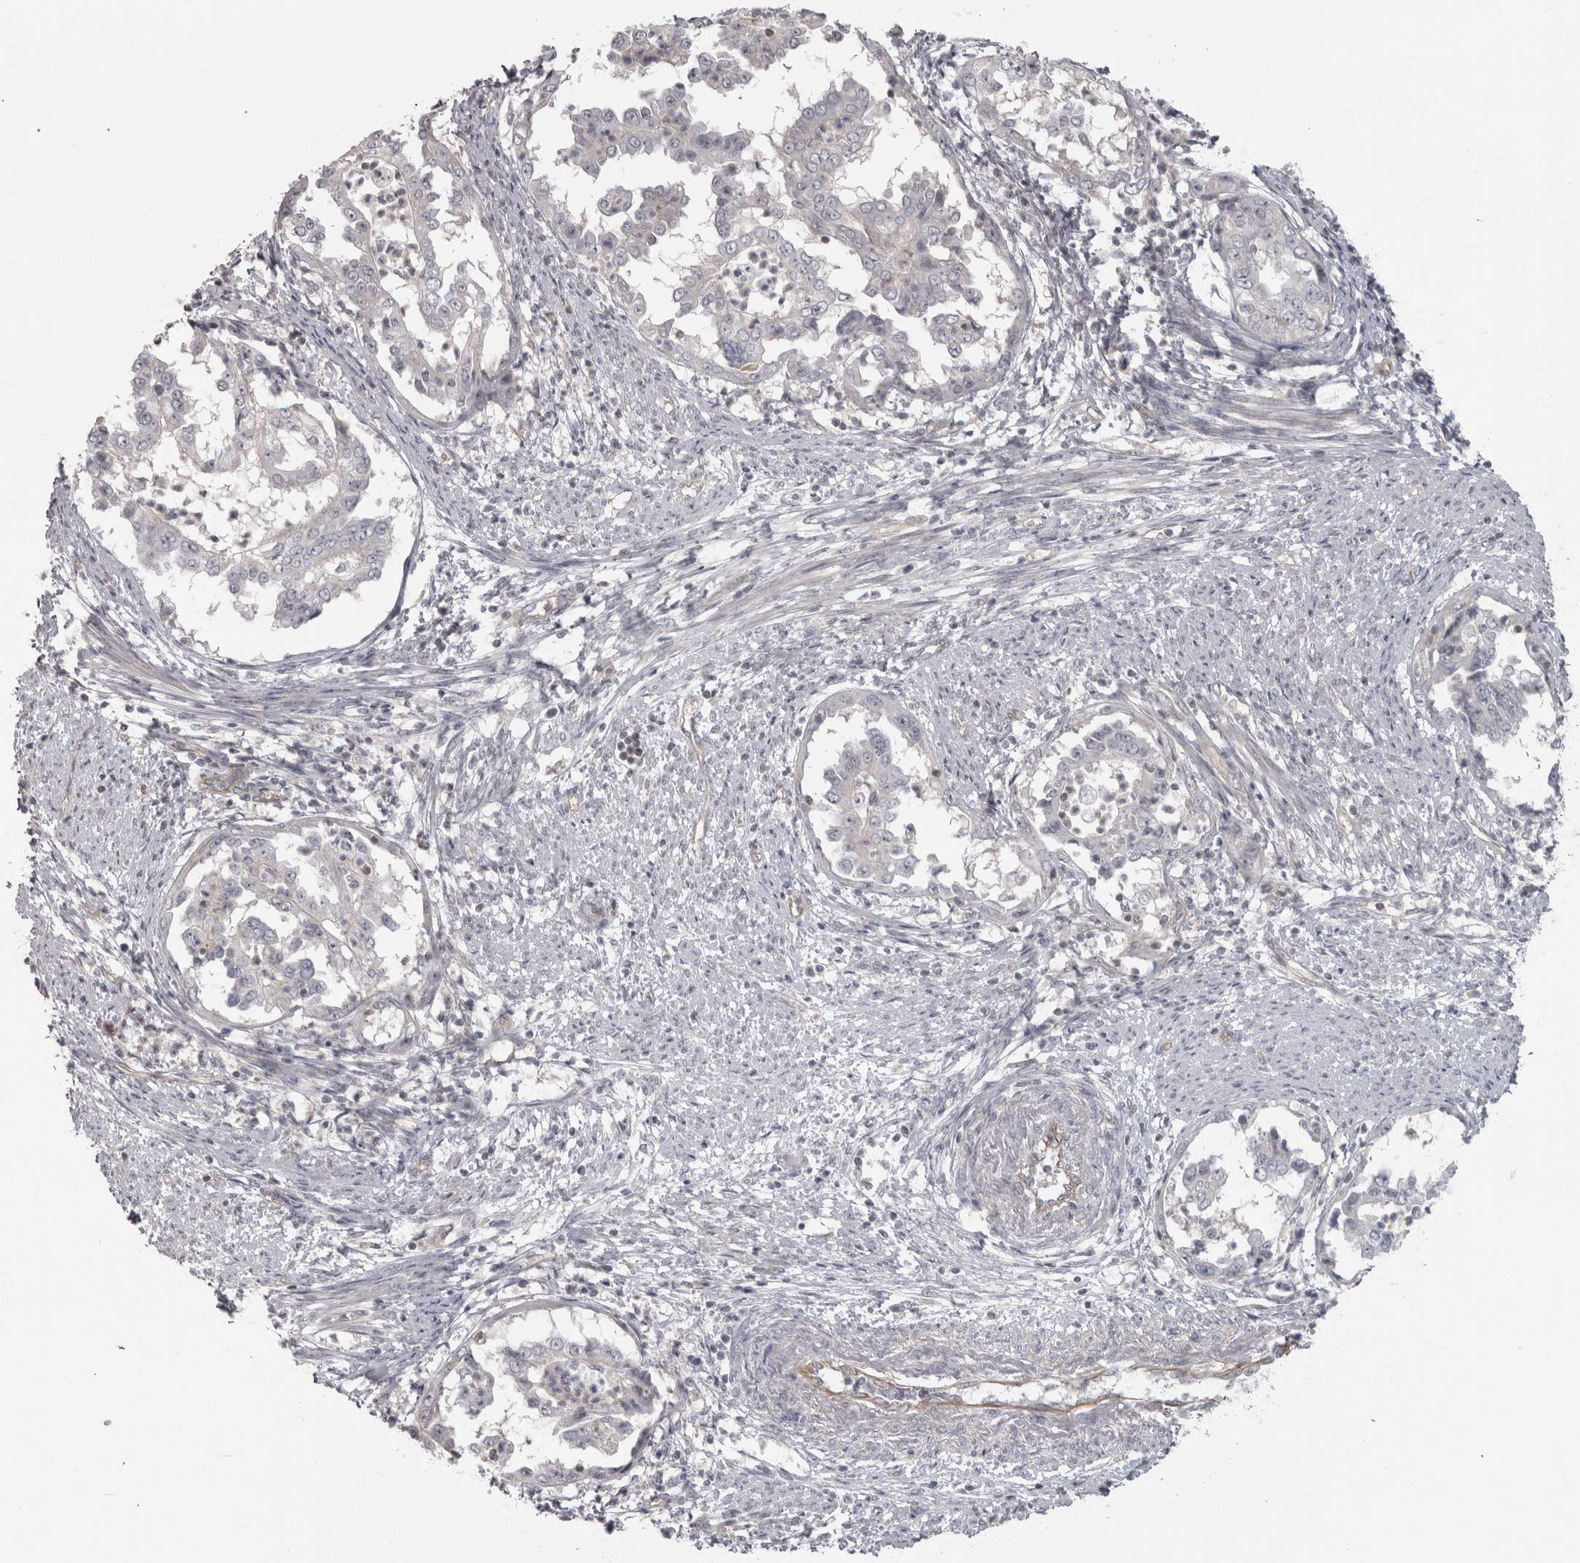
{"staining": {"intensity": "negative", "quantity": "none", "location": "none"}, "tissue": "endometrial cancer", "cell_type": "Tumor cells", "image_type": "cancer", "snomed": [{"axis": "morphology", "description": "Adenocarcinoma, NOS"}, {"axis": "topography", "description": "Endometrium"}], "caption": "An immunohistochemistry histopathology image of endometrial cancer (adenocarcinoma) is shown. There is no staining in tumor cells of endometrial cancer (adenocarcinoma).", "gene": "PPP1R12B", "patient": {"sex": "female", "age": 85}}